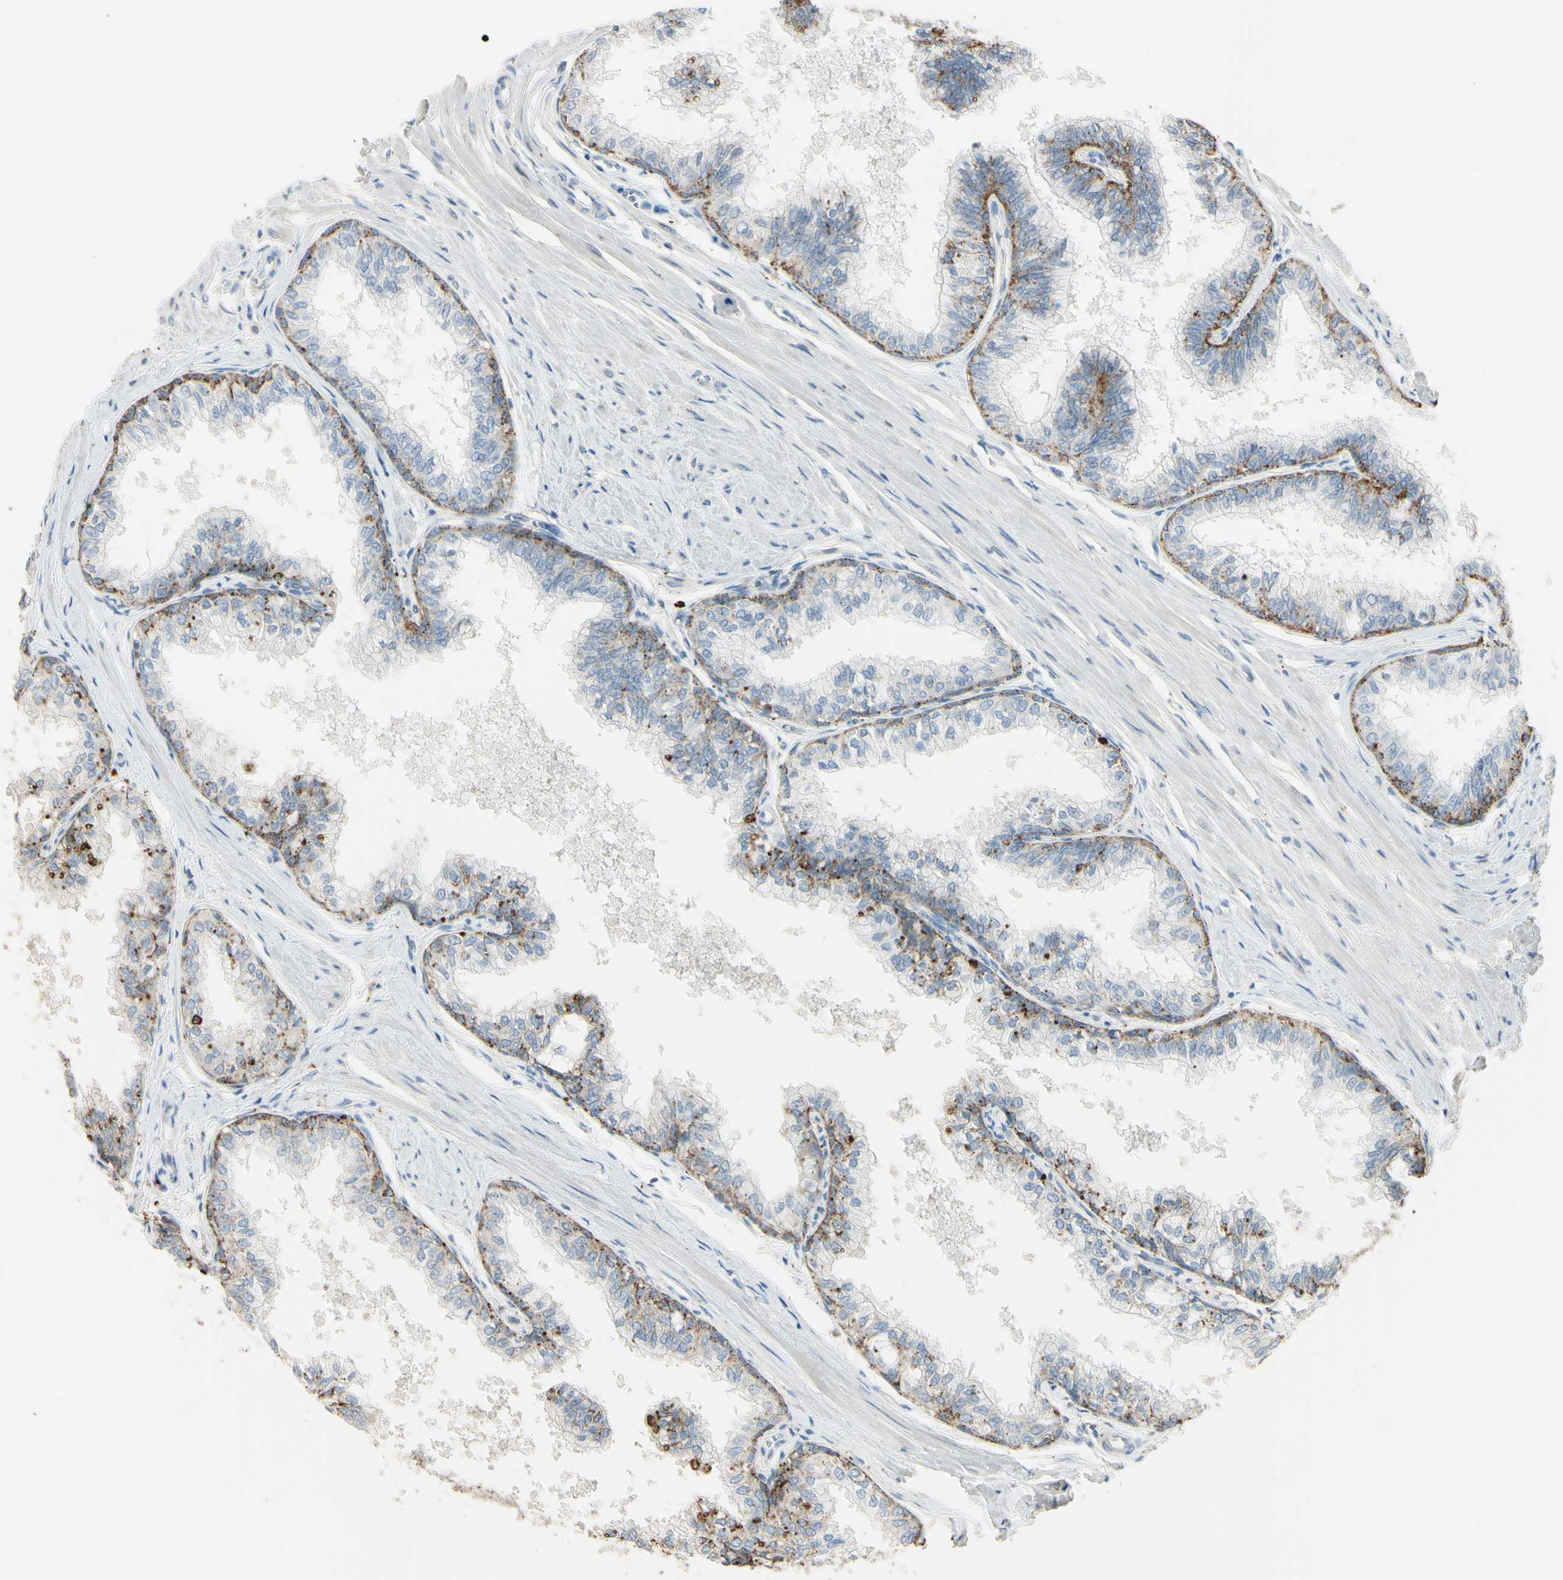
{"staining": {"intensity": "strong", "quantity": "25%-75%", "location": "cytoplasmic/membranous"}, "tissue": "prostate", "cell_type": "Glandular cells", "image_type": "normal", "snomed": [{"axis": "morphology", "description": "Normal tissue, NOS"}, {"axis": "topography", "description": "Prostate"}, {"axis": "topography", "description": "Seminal veicle"}], "caption": "A high-resolution photomicrograph shows immunohistochemistry (IHC) staining of benign prostate, which demonstrates strong cytoplasmic/membranous expression in approximately 25%-75% of glandular cells.", "gene": "ANGPTL1", "patient": {"sex": "male", "age": 60}}